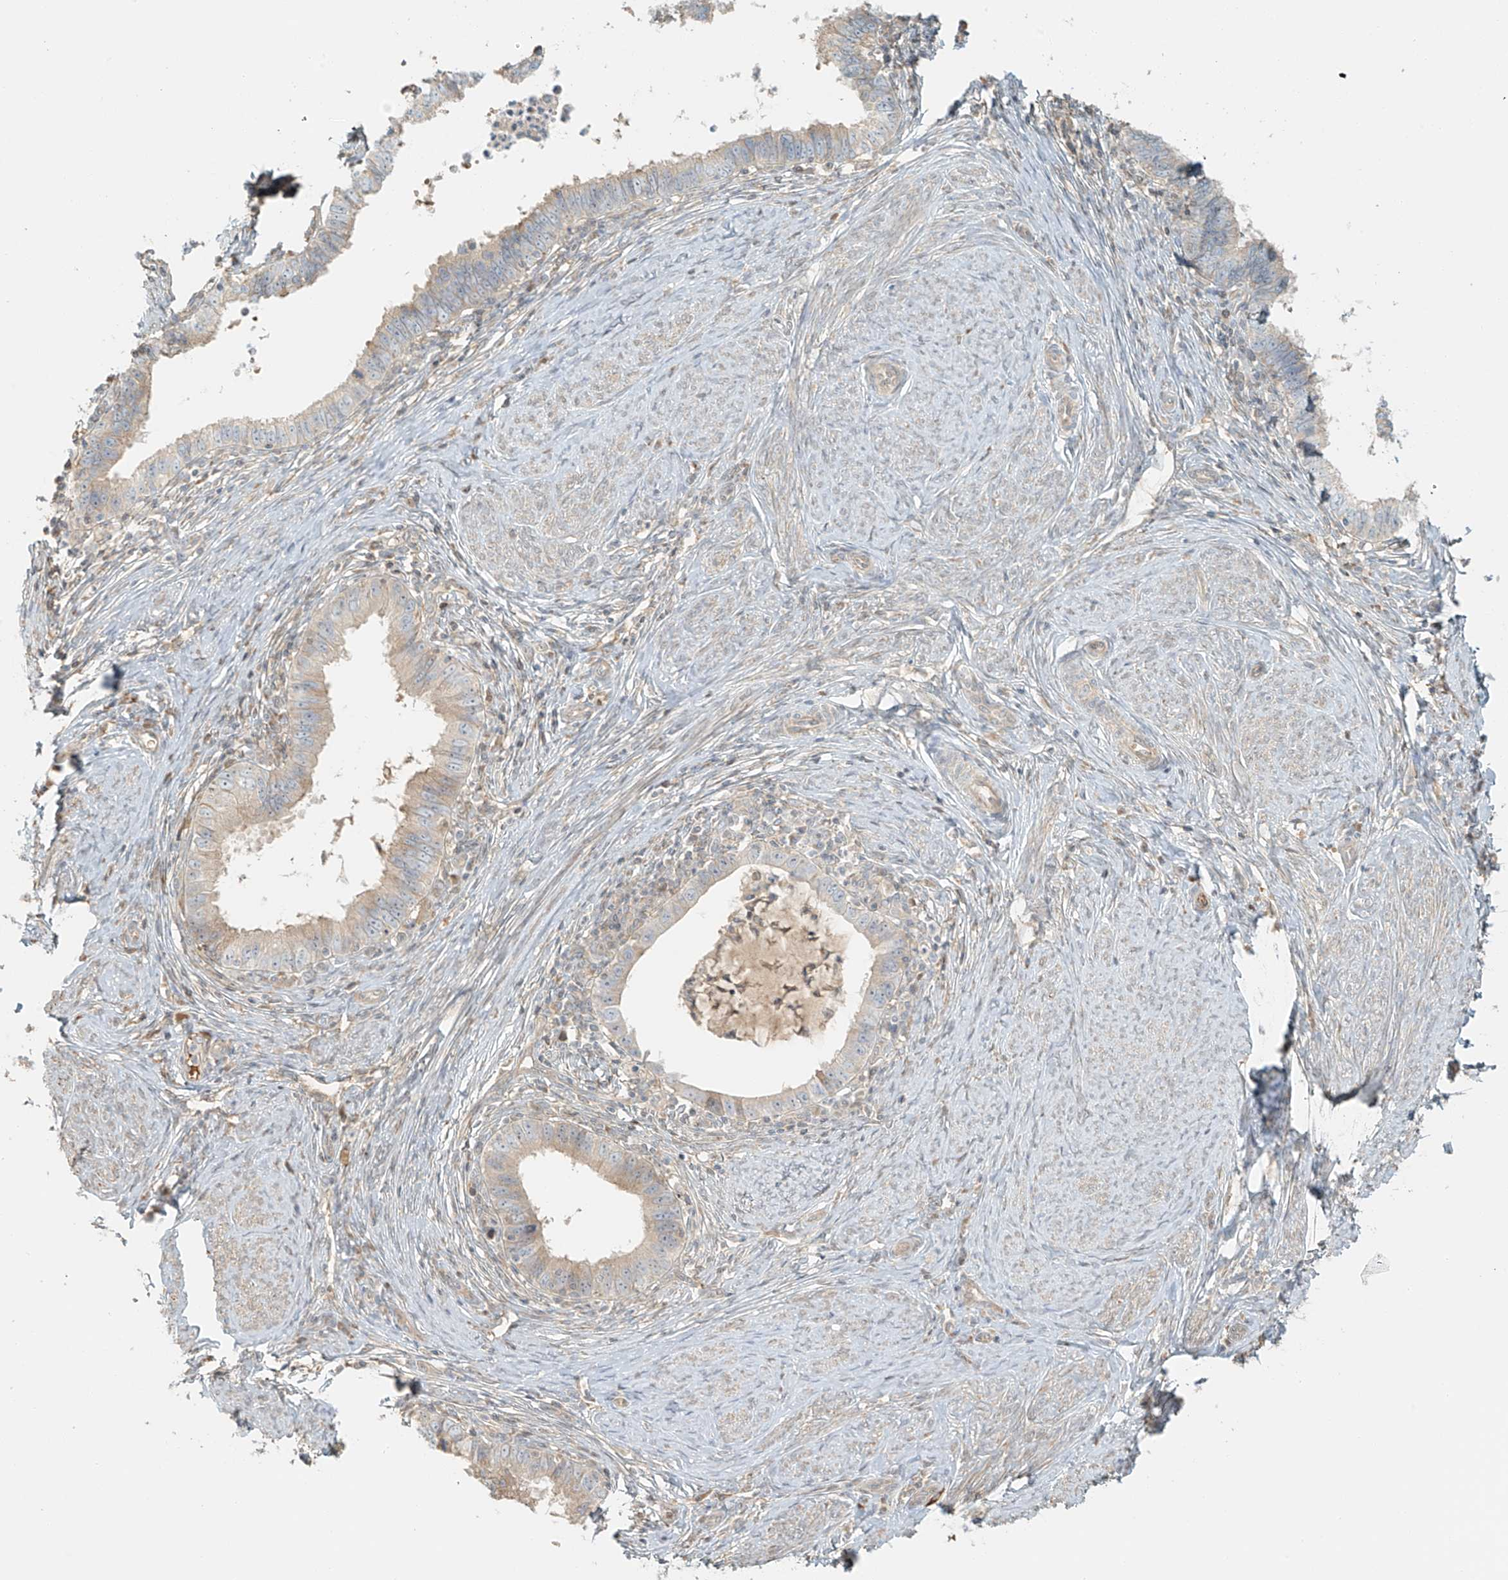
{"staining": {"intensity": "moderate", "quantity": "<25%", "location": "cytoplasmic/membranous"}, "tissue": "cervical cancer", "cell_type": "Tumor cells", "image_type": "cancer", "snomed": [{"axis": "morphology", "description": "Adenocarcinoma, NOS"}, {"axis": "topography", "description": "Cervix"}], "caption": "Cervical cancer stained with a protein marker shows moderate staining in tumor cells.", "gene": "UPK1B", "patient": {"sex": "female", "age": 36}}